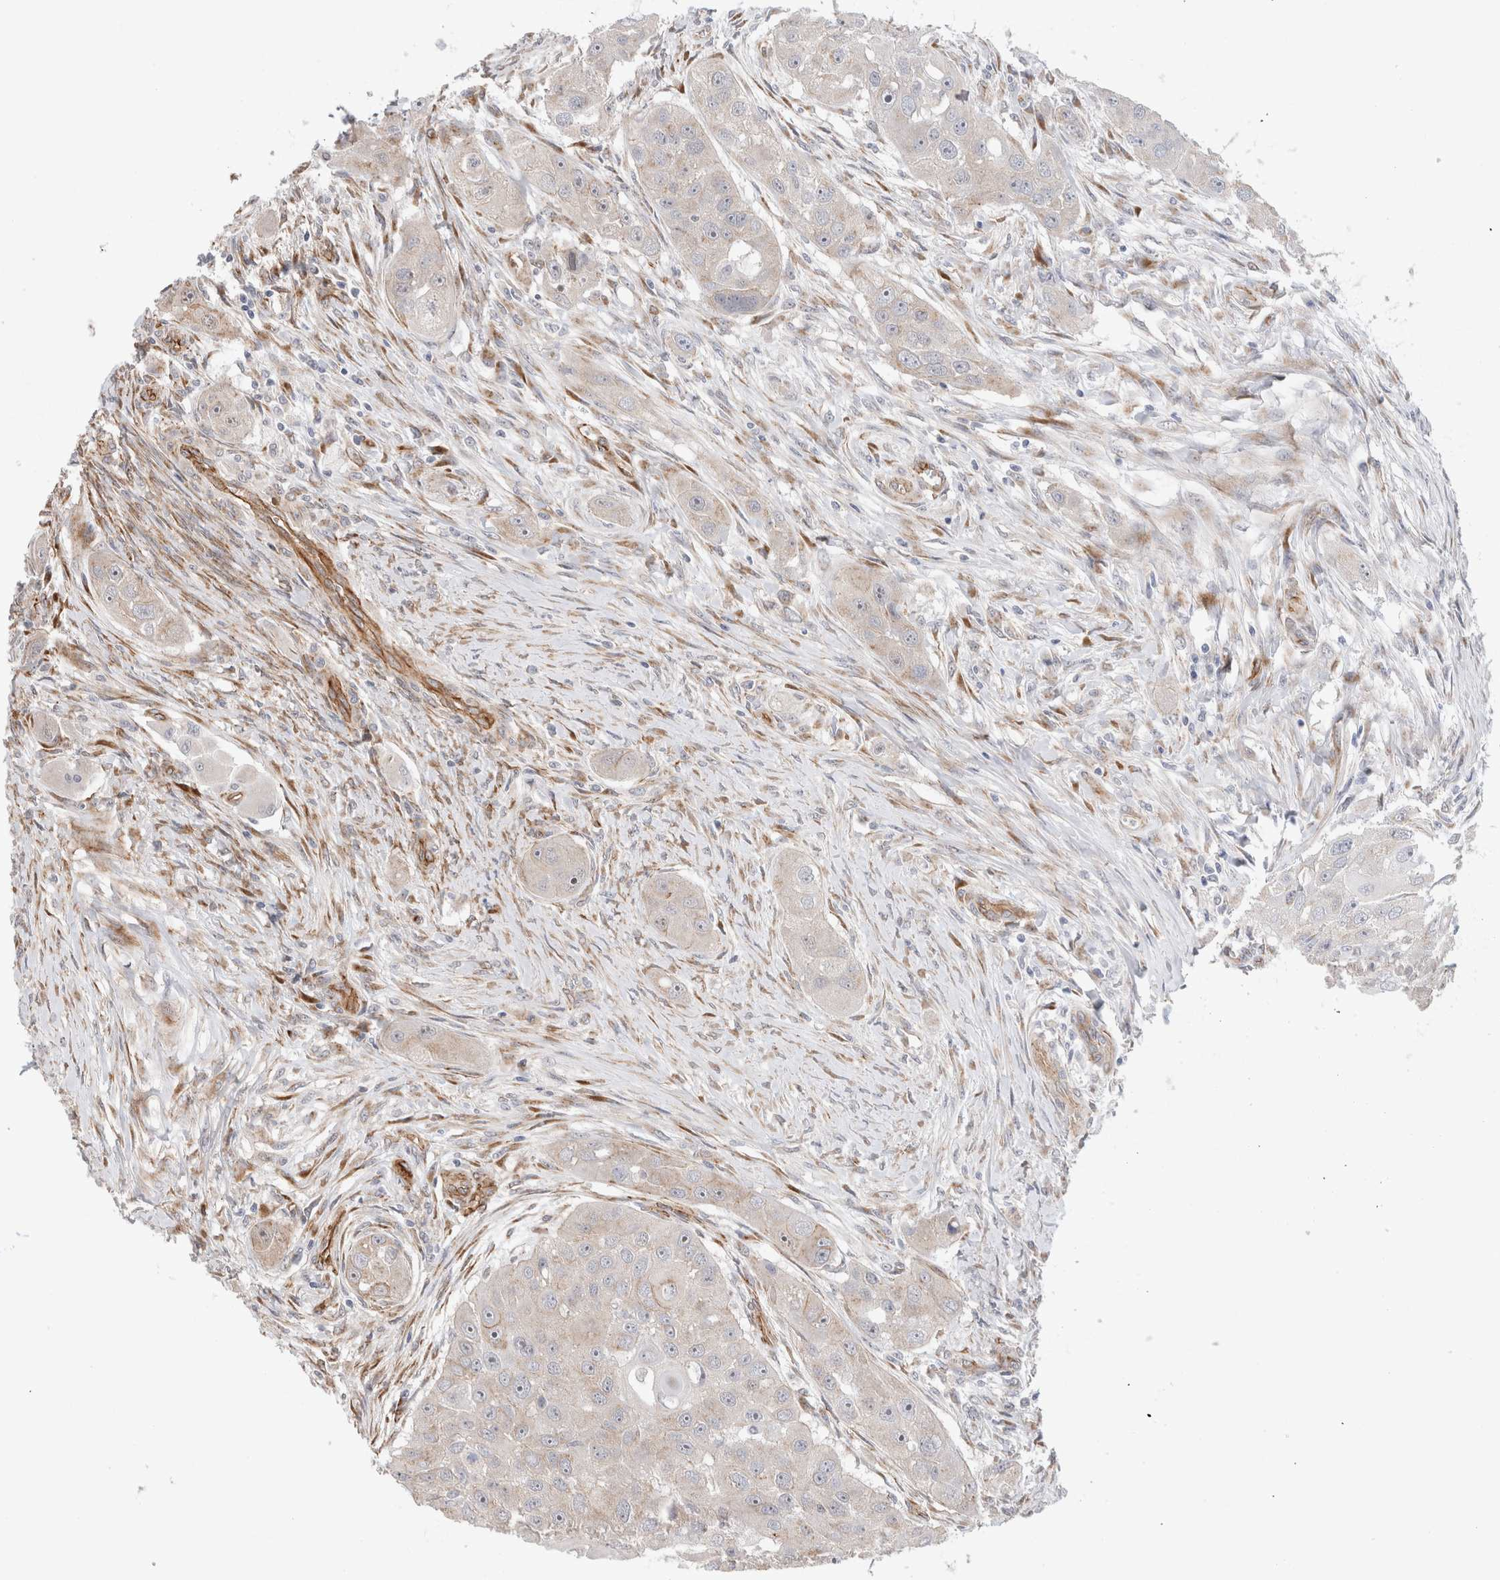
{"staining": {"intensity": "weak", "quantity": "<25%", "location": "cytoplasmic/membranous"}, "tissue": "head and neck cancer", "cell_type": "Tumor cells", "image_type": "cancer", "snomed": [{"axis": "morphology", "description": "Normal tissue, NOS"}, {"axis": "morphology", "description": "Squamous cell carcinoma, NOS"}, {"axis": "topography", "description": "Skeletal muscle"}, {"axis": "topography", "description": "Head-Neck"}], "caption": "The immunohistochemistry micrograph has no significant staining in tumor cells of head and neck cancer tissue. (Stains: DAB immunohistochemistry with hematoxylin counter stain, Microscopy: brightfield microscopy at high magnification).", "gene": "CAAP1", "patient": {"sex": "male", "age": 51}}